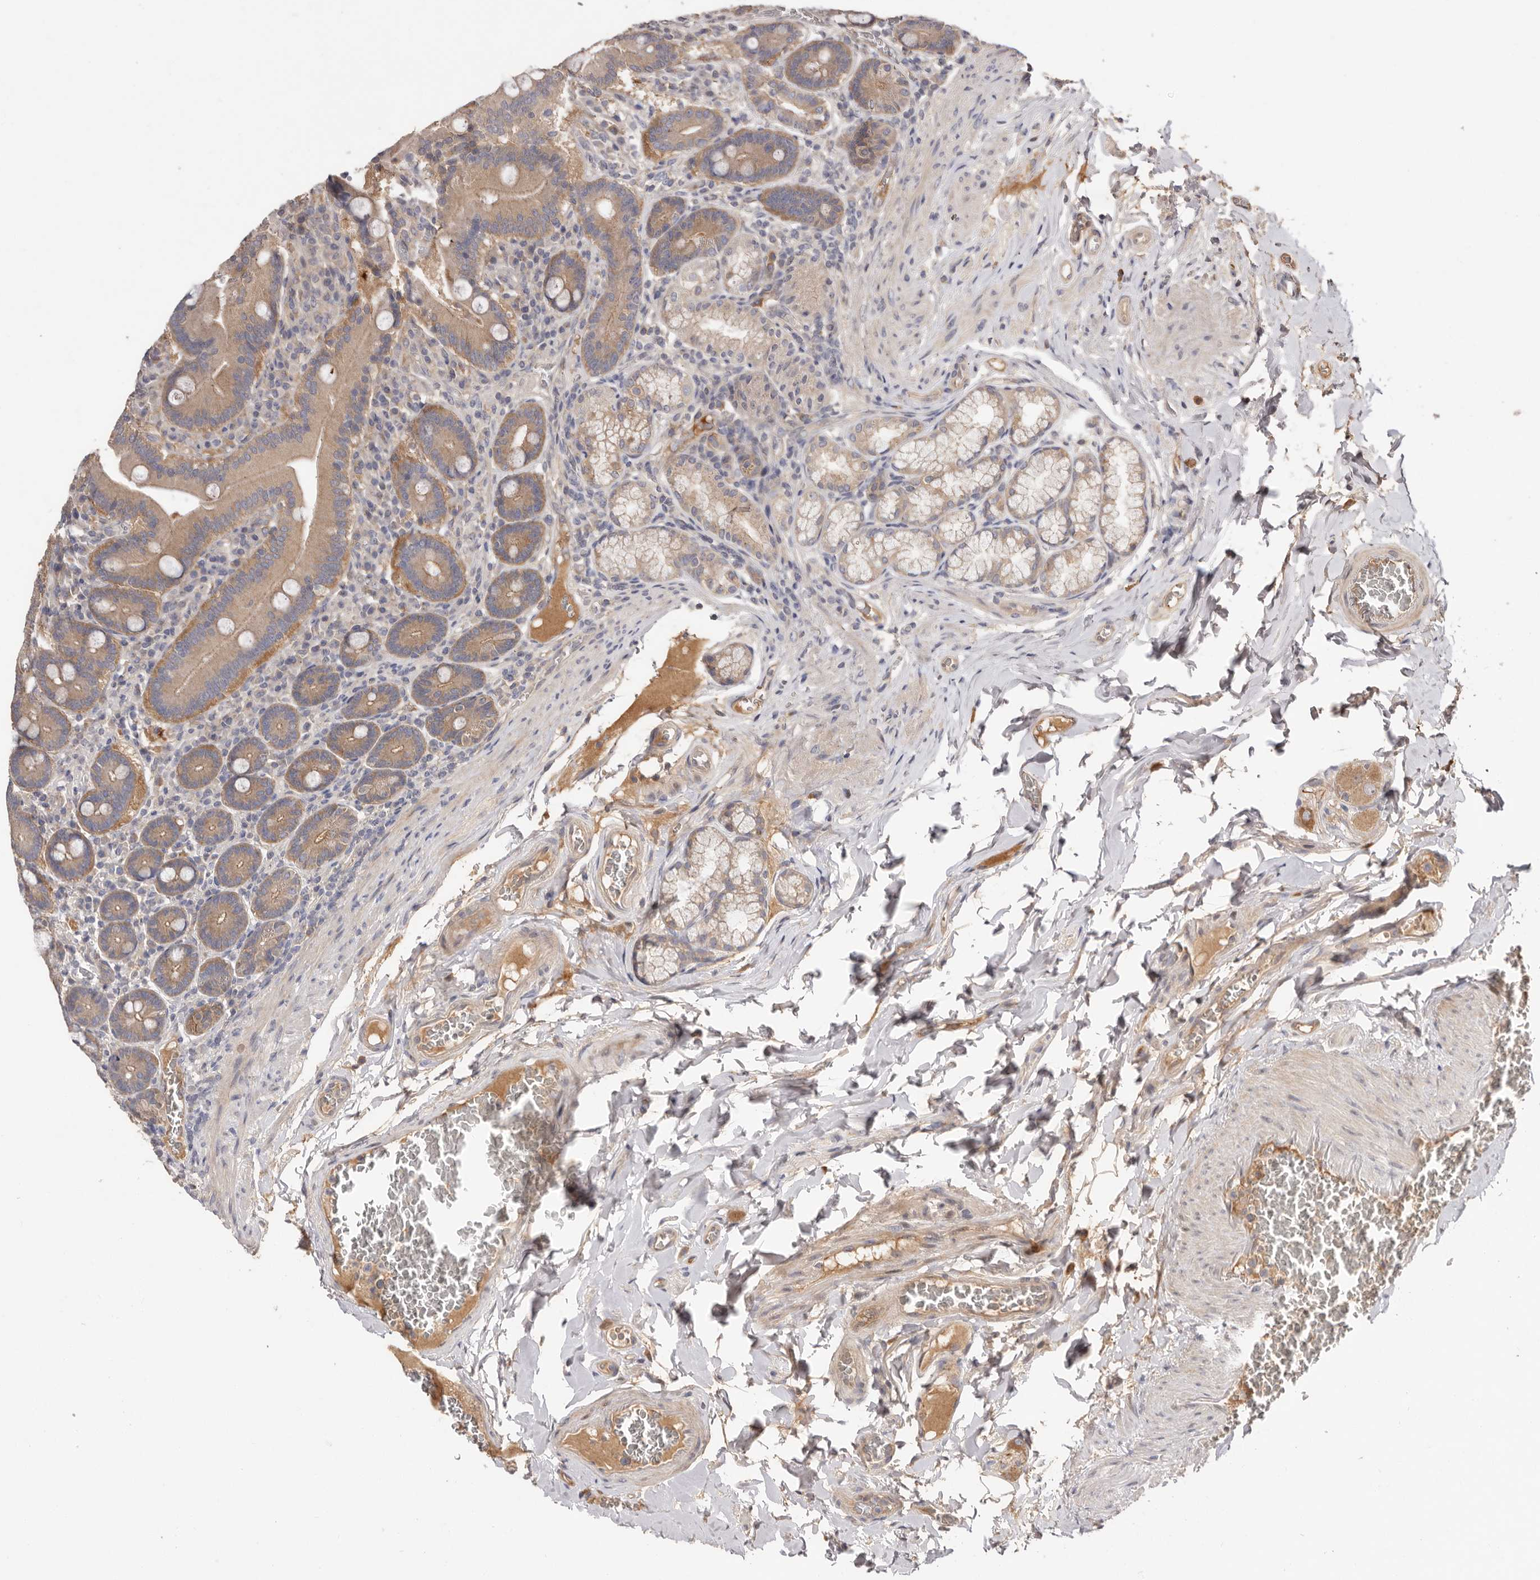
{"staining": {"intensity": "moderate", "quantity": ">75%", "location": "cytoplasmic/membranous"}, "tissue": "duodenum", "cell_type": "Glandular cells", "image_type": "normal", "snomed": [{"axis": "morphology", "description": "Normal tissue, NOS"}, {"axis": "topography", "description": "Duodenum"}], "caption": "Moderate cytoplasmic/membranous positivity for a protein is seen in about >75% of glandular cells of unremarkable duodenum using immunohistochemistry (IHC).", "gene": "DOP1A", "patient": {"sex": "female", "age": 62}}